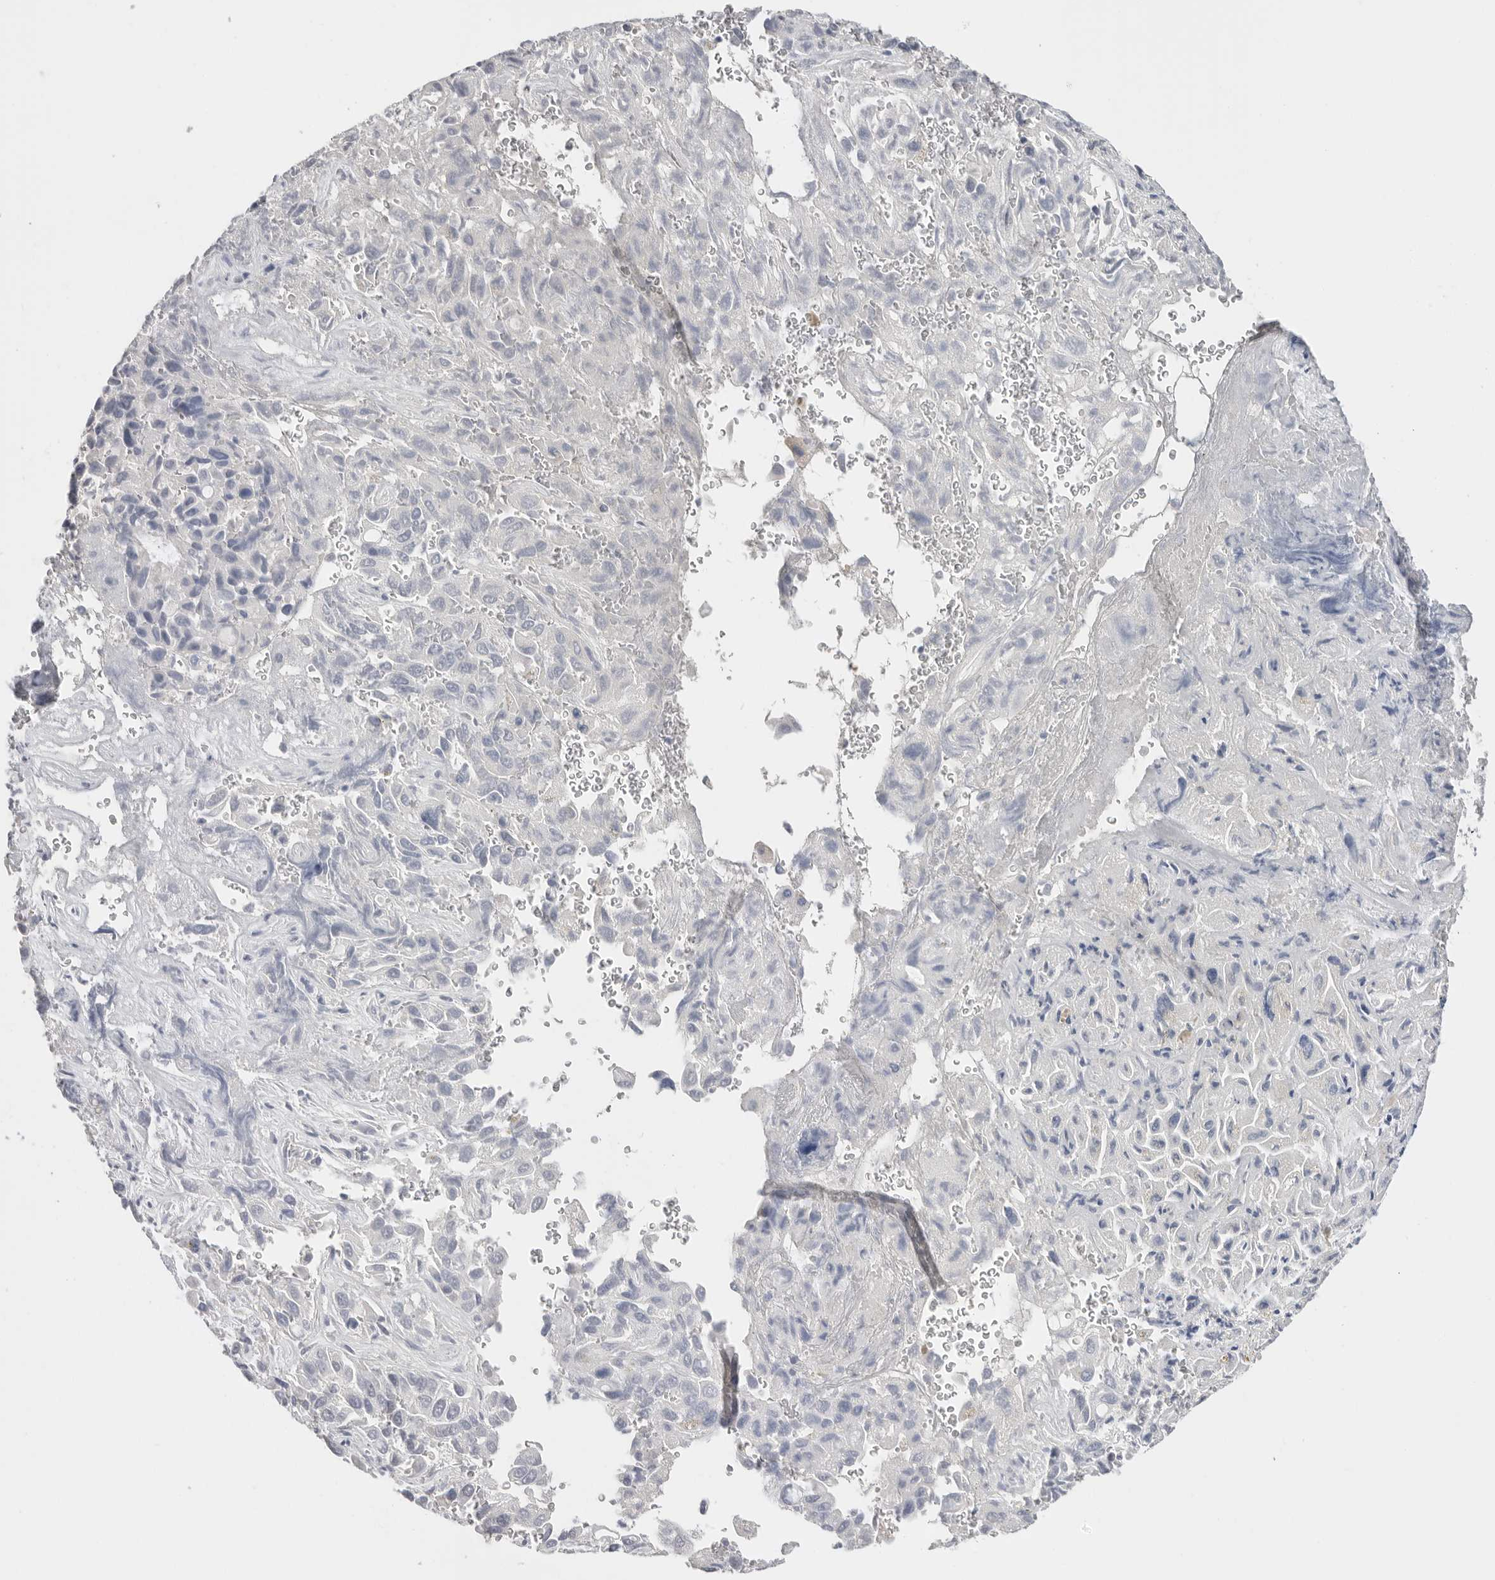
{"staining": {"intensity": "negative", "quantity": "none", "location": "none"}, "tissue": "liver cancer", "cell_type": "Tumor cells", "image_type": "cancer", "snomed": [{"axis": "morphology", "description": "Cholangiocarcinoma"}, {"axis": "topography", "description": "Liver"}], "caption": "High power microscopy photomicrograph of an immunohistochemistry (IHC) micrograph of liver cholangiocarcinoma, revealing no significant positivity in tumor cells. (Stains: DAB immunohistochemistry (IHC) with hematoxylin counter stain, Microscopy: brightfield microscopy at high magnification).", "gene": "APOA2", "patient": {"sex": "female", "age": 52}}